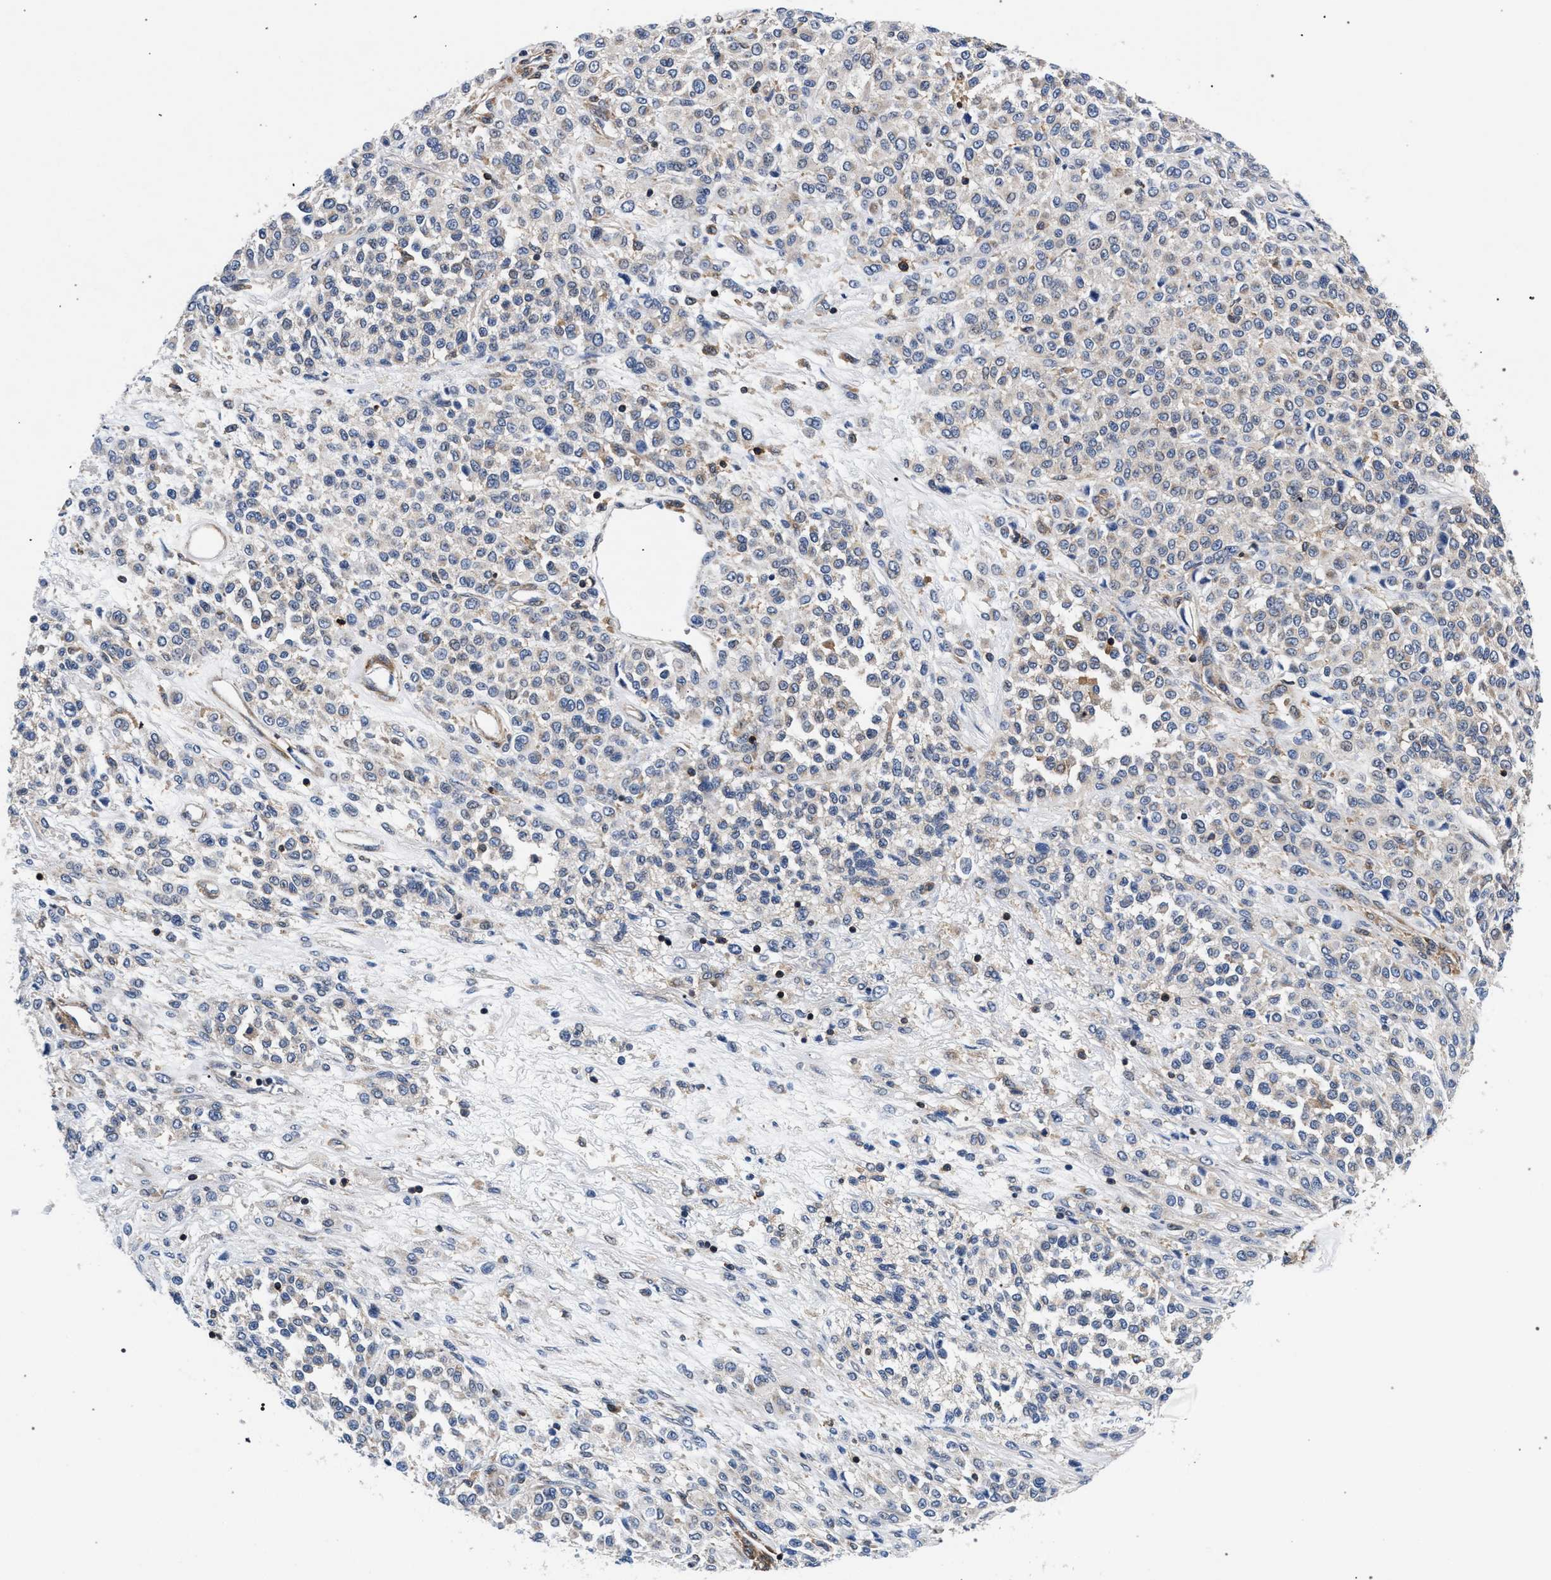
{"staining": {"intensity": "negative", "quantity": "none", "location": "none"}, "tissue": "melanoma", "cell_type": "Tumor cells", "image_type": "cancer", "snomed": [{"axis": "morphology", "description": "Malignant melanoma, Metastatic site"}, {"axis": "topography", "description": "Pancreas"}], "caption": "Tumor cells show no significant staining in malignant melanoma (metastatic site).", "gene": "LASP1", "patient": {"sex": "female", "age": 30}}